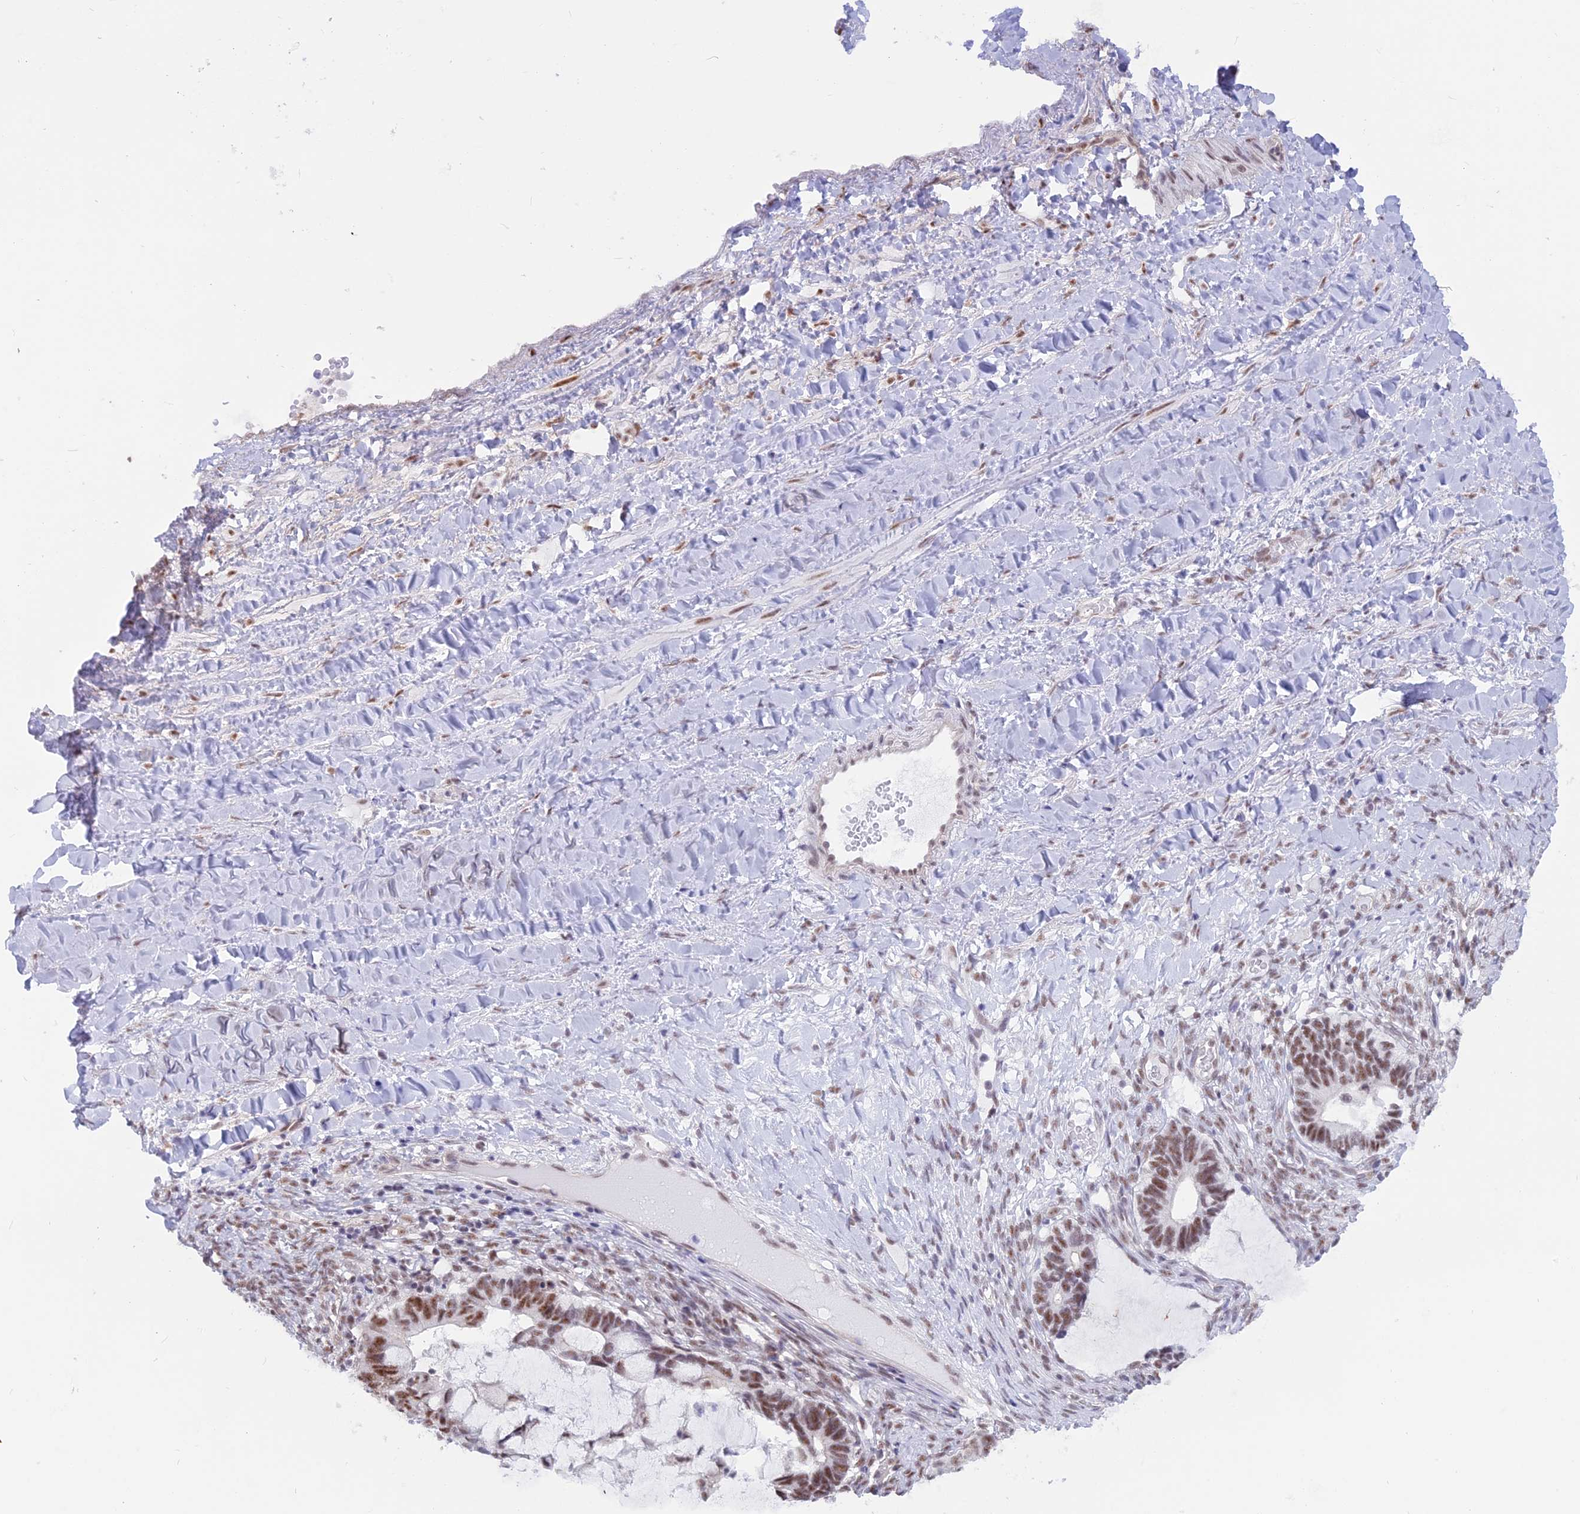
{"staining": {"intensity": "moderate", "quantity": ">75%", "location": "nuclear"}, "tissue": "ovarian cancer", "cell_type": "Tumor cells", "image_type": "cancer", "snomed": [{"axis": "morphology", "description": "Cystadenocarcinoma, mucinous, NOS"}, {"axis": "topography", "description": "Ovary"}], "caption": "This photomicrograph displays ovarian cancer stained with IHC to label a protein in brown. The nuclear of tumor cells show moderate positivity for the protein. Nuclei are counter-stained blue.", "gene": "SRSF5", "patient": {"sex": "female", "age": 61}}